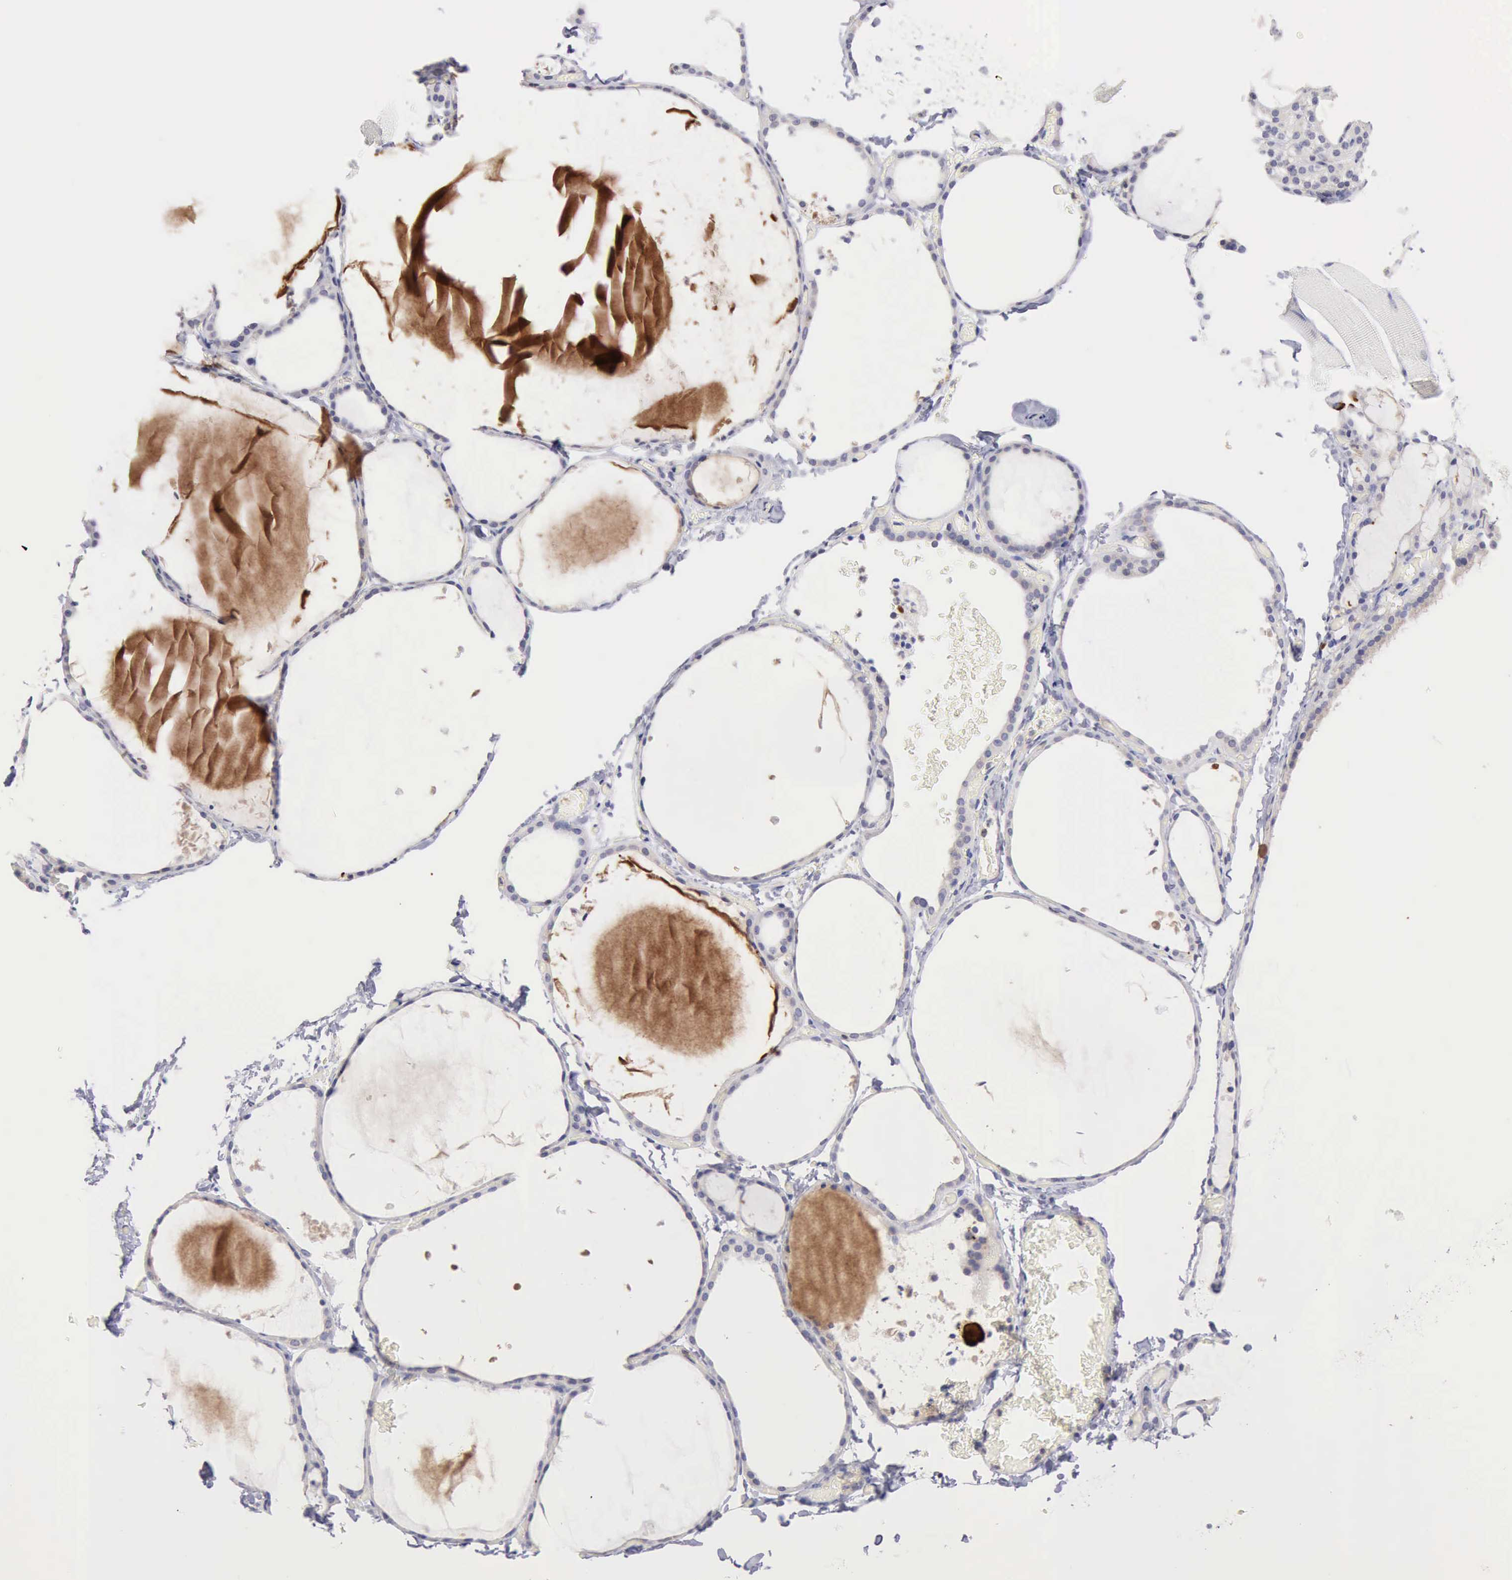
{"staining": {"intensity": "negative", "quantity": "none", "location": "none"}, "tissue": "thyroid gland", "cell_type": "Glandular cells", "image_type": "normal", "snomed": [{"axis": "morphology", "description": "Normal tissue, NOS"}, {"axis": "topography", "description": "Thyroid gland"}], "caption": "The histopathology image exhibits no staining of glandular cells in benign thyroid gland.", "gene": "SASH3", "patient": {"sex": "female", "age": 22}}